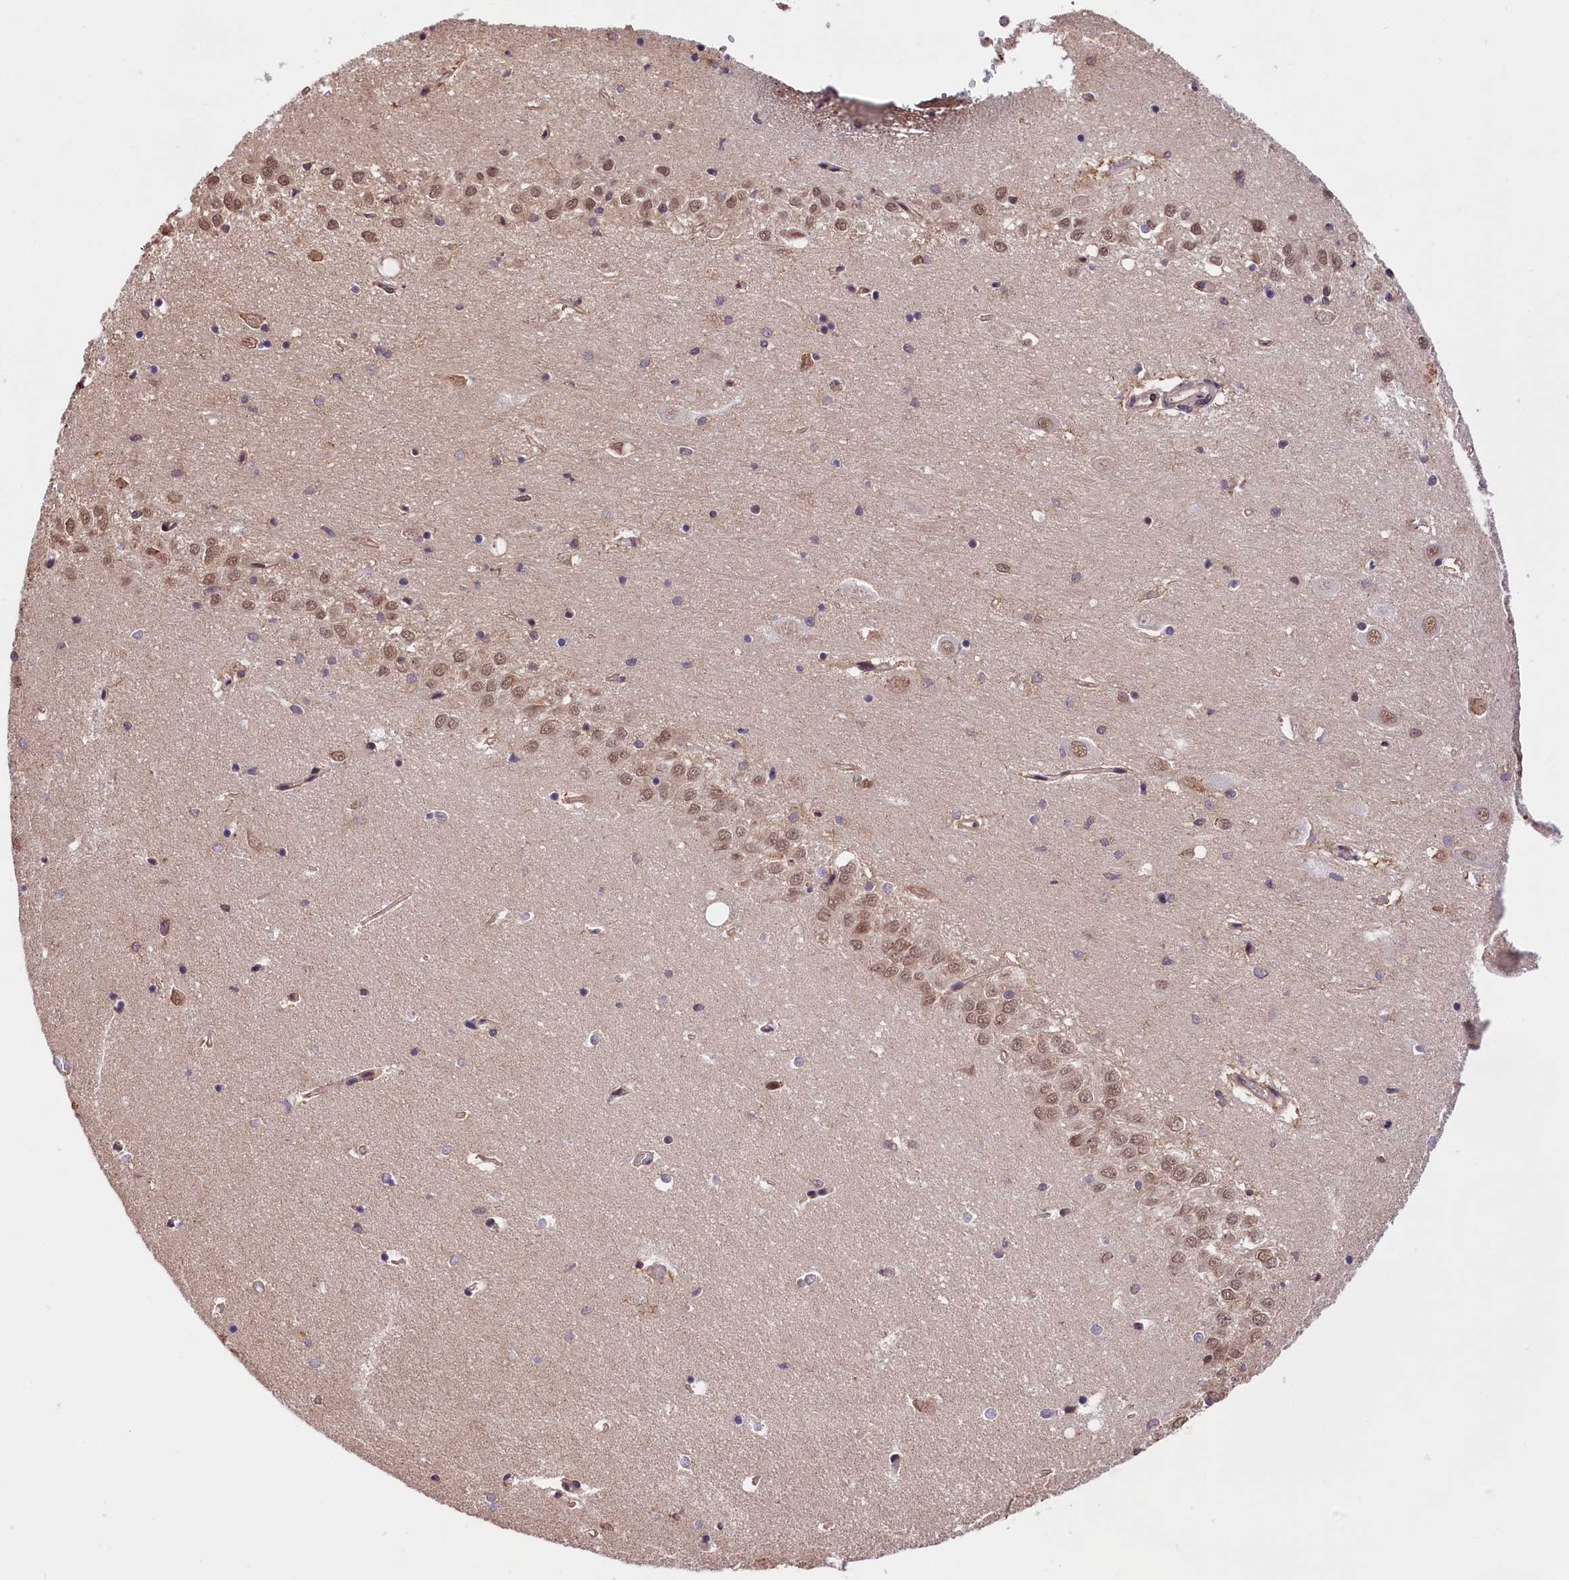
{"staining": {"intensity": "negative", "quantity": "none", "location": "none"}, "tissue": "hippocampus", "cell_type": "Glial cells", "image_type": "normal", "snomed": [{"axis": "morphology", "description": "Normal tissue, NOS"}, {"axis": "topography", "description": "Hippocampus"}], "caption": "IHC image of benign hippocampus stained for a protein (brown), which shows no staining in glial cells.", "gene": "ZC3H4", "patient": {"sex": "female", "age": 64}}